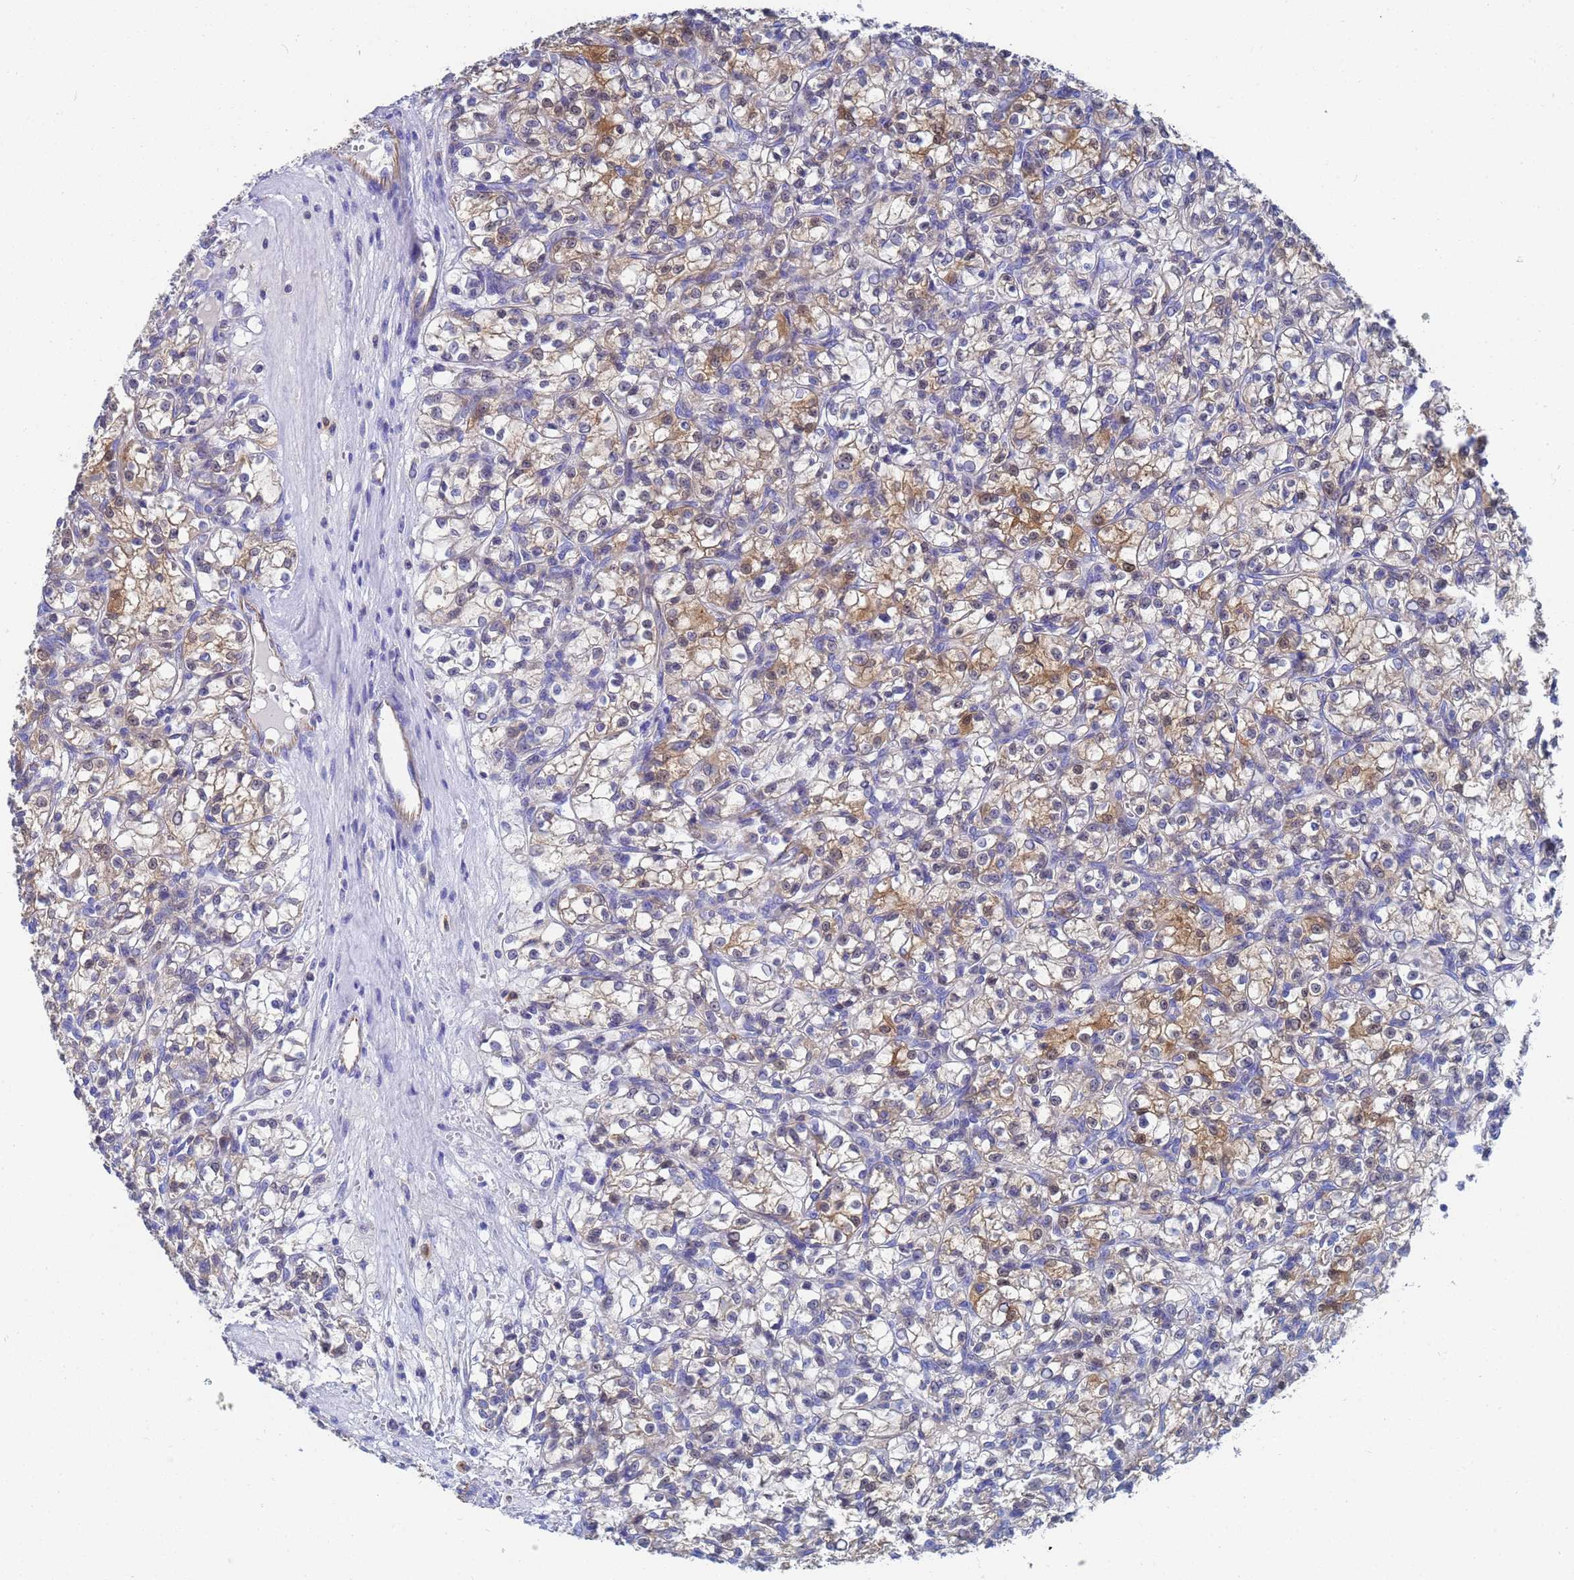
{"staining": {"intensity": "moderate", "quantity": "25%-75%", "location": "cytoplasmic/membranous"}, "tissue": "renal cancer", "cell_type": "Tumor cells", "image_type": "cancer", "snomed": [{"axis": "morphology", "description": "Adenocarcinoma, NOS"}, {"axis": "topography", "description": "Kidney"}], "caption": "Renal cancer (adenocarcinoma) was stained to show a protein in brown. There is medium levels of moderate cytoplasmic/membranous expression in about 25%-75% of tumor cells.", "gene": "GCHFR", "patient": {"sex": "female", "age": 59}}